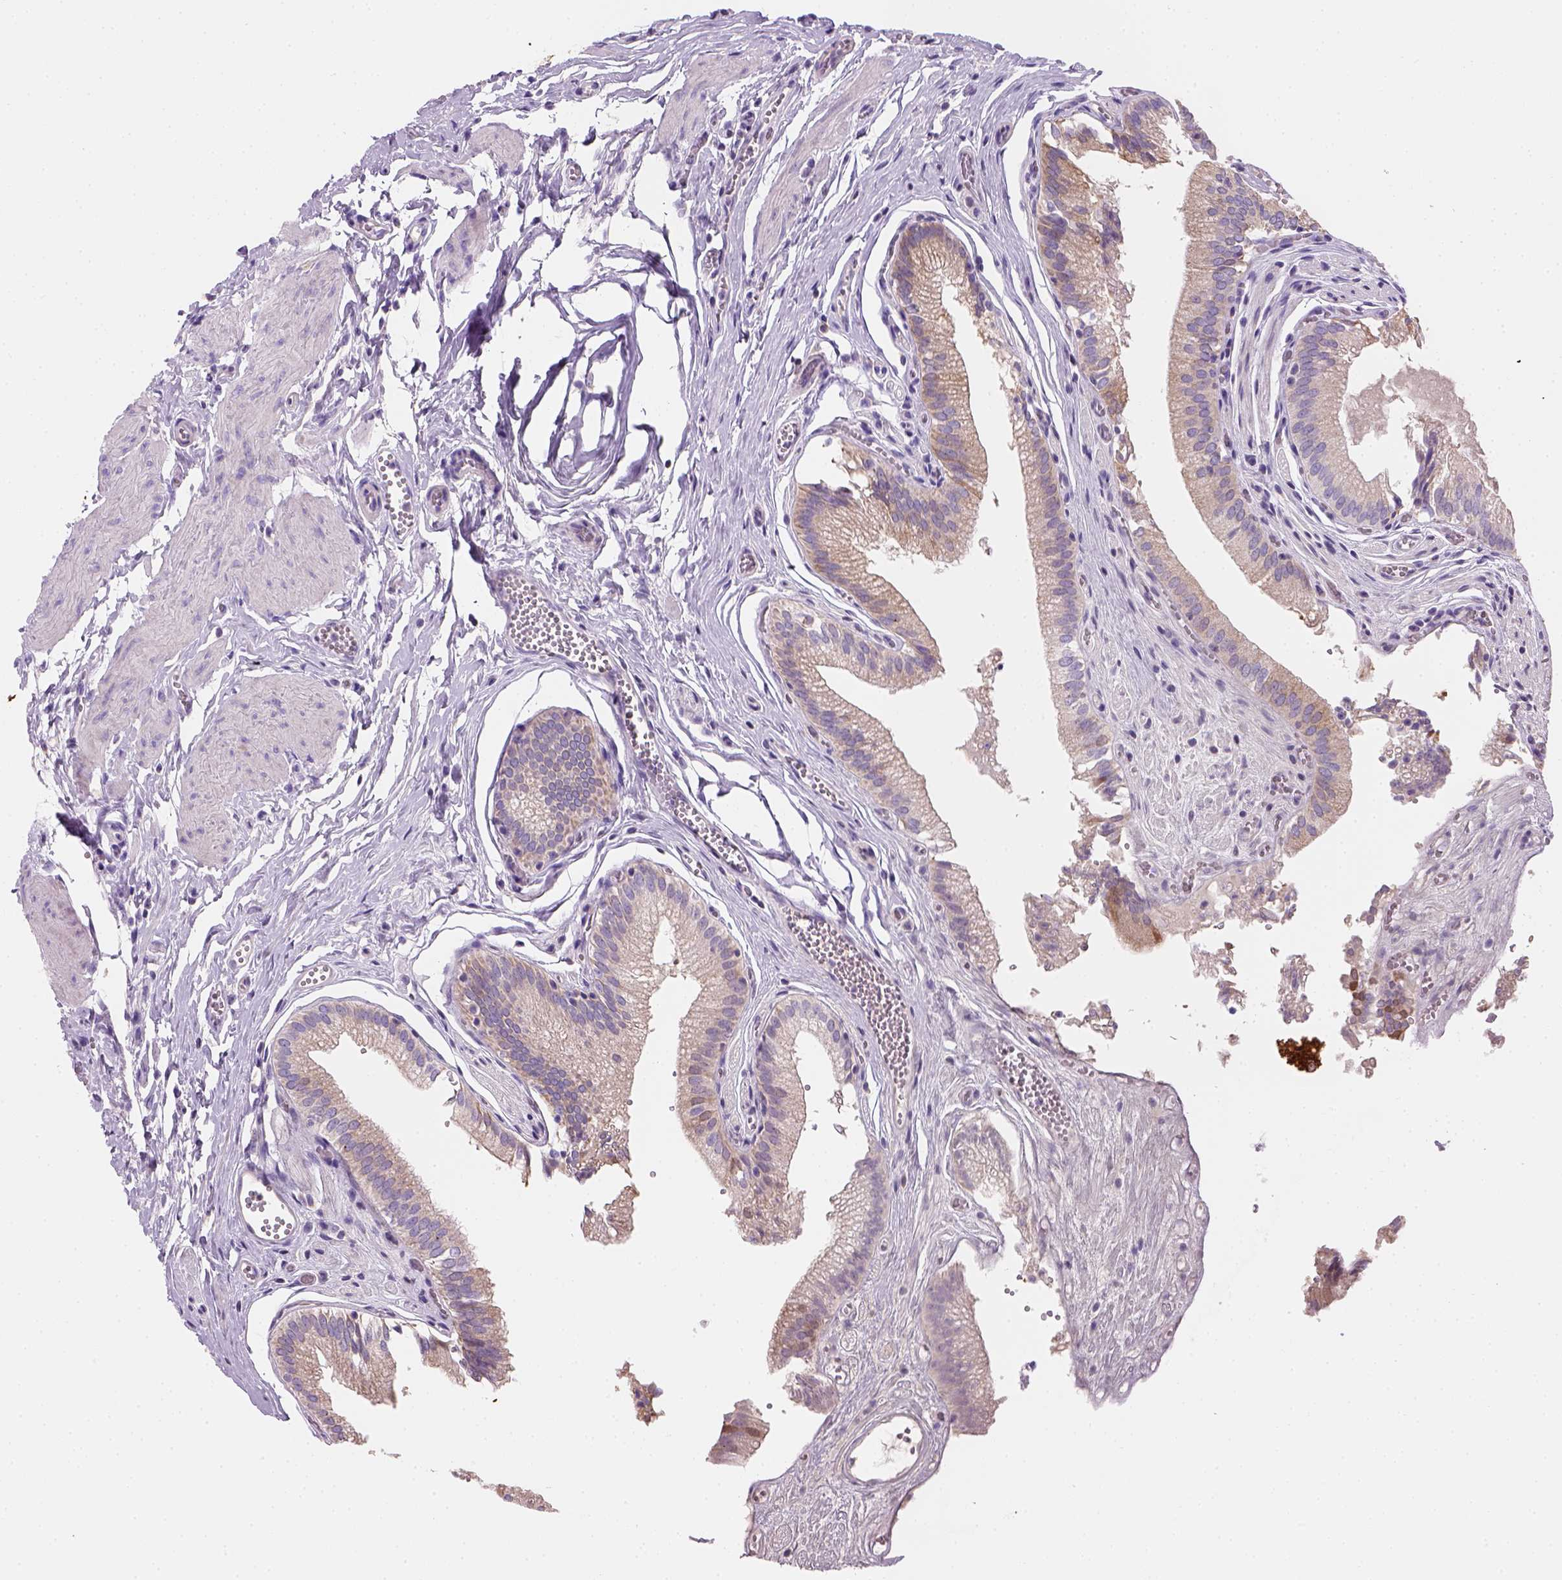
{"staining": {"intensity": "weak", "quantity": ">75%", "location": "cytoplasmic/membranous"}, "tissue": "gallbladder", "cell_type": "Glandular cells", "image_type": "normal", "snomed": [{"axis": "morphology", "description": "Normal tissue, NOS"}, {"axis": "topography", "description": "Gallbladder"}, {"axis": "topography", "description": "Peripheral nerve tissue"}], "caption": "Protein expression analysis of unremarkable human gallbladder reveals weak cytoplasmic/membranous expression in approximately >75% of glandular cells. The staining is performed using DAB brown chromogen to label protein expression. The nuclei are counter-stained blue using hematoxylin.", "gene": "CES2", "patient": {"sex": "male", "age": 17}}